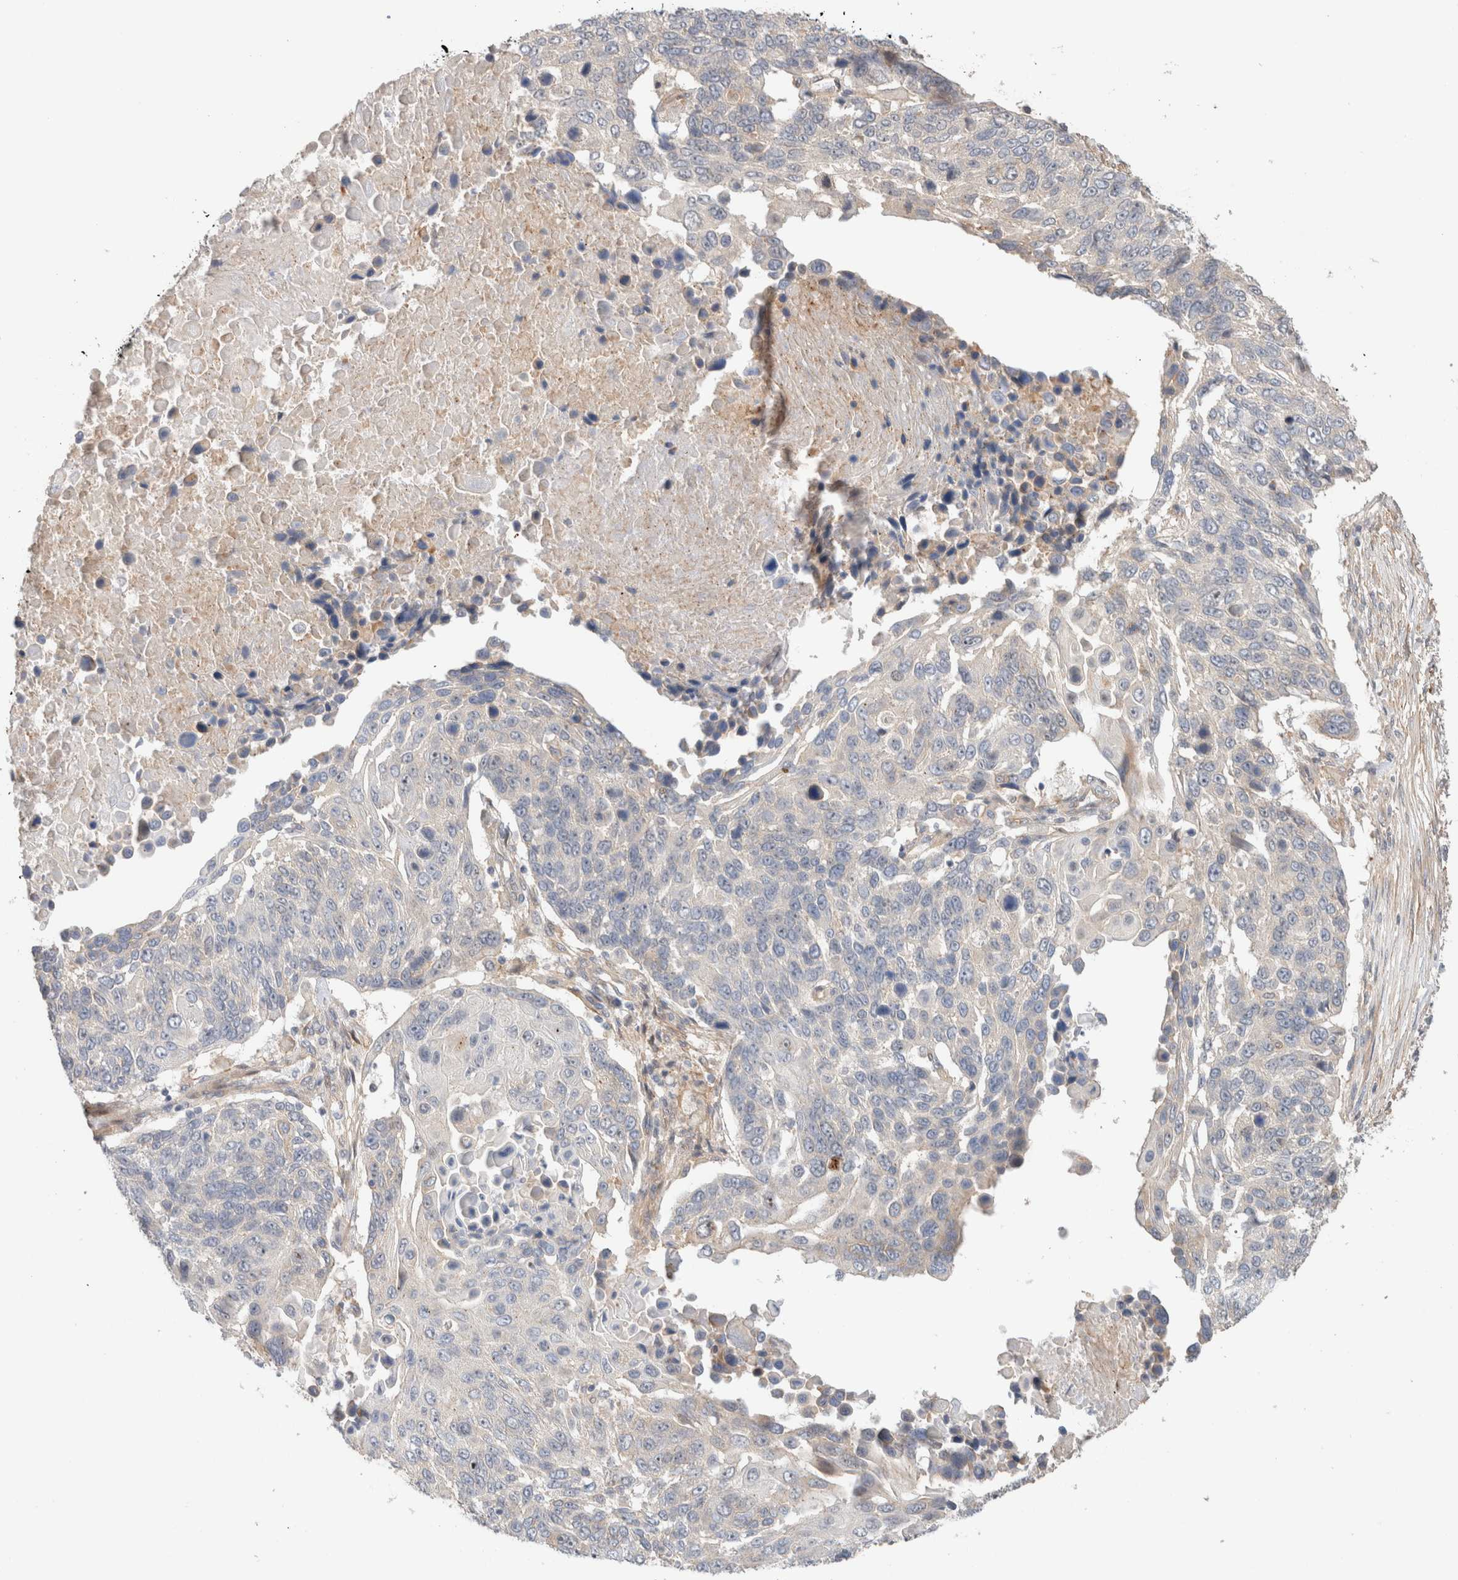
{"staining": {"intensity": "negative", "quantity": "none", "location": "none"}, "tissue": "lung cancer", "cell_type": "Tumor cells", "image_type": "cancer", "snomed": [{"axis": "morphology", "description": "Squamous cell carcinoma, NOS"}, {"axis": "topography", "description": "Lung"}], "caption": "A histopathology image of human lung cancer is negative for staining in tumor cells. The staining was performed using DAB (3,3'-diaminobenzidine) to visualize the protein expression in brown, while the nuclei were stained in blue with hematoxylin (Magnification: 20x).", "gene": "ID3", "patient": {"sex": "male", "age": 66}}